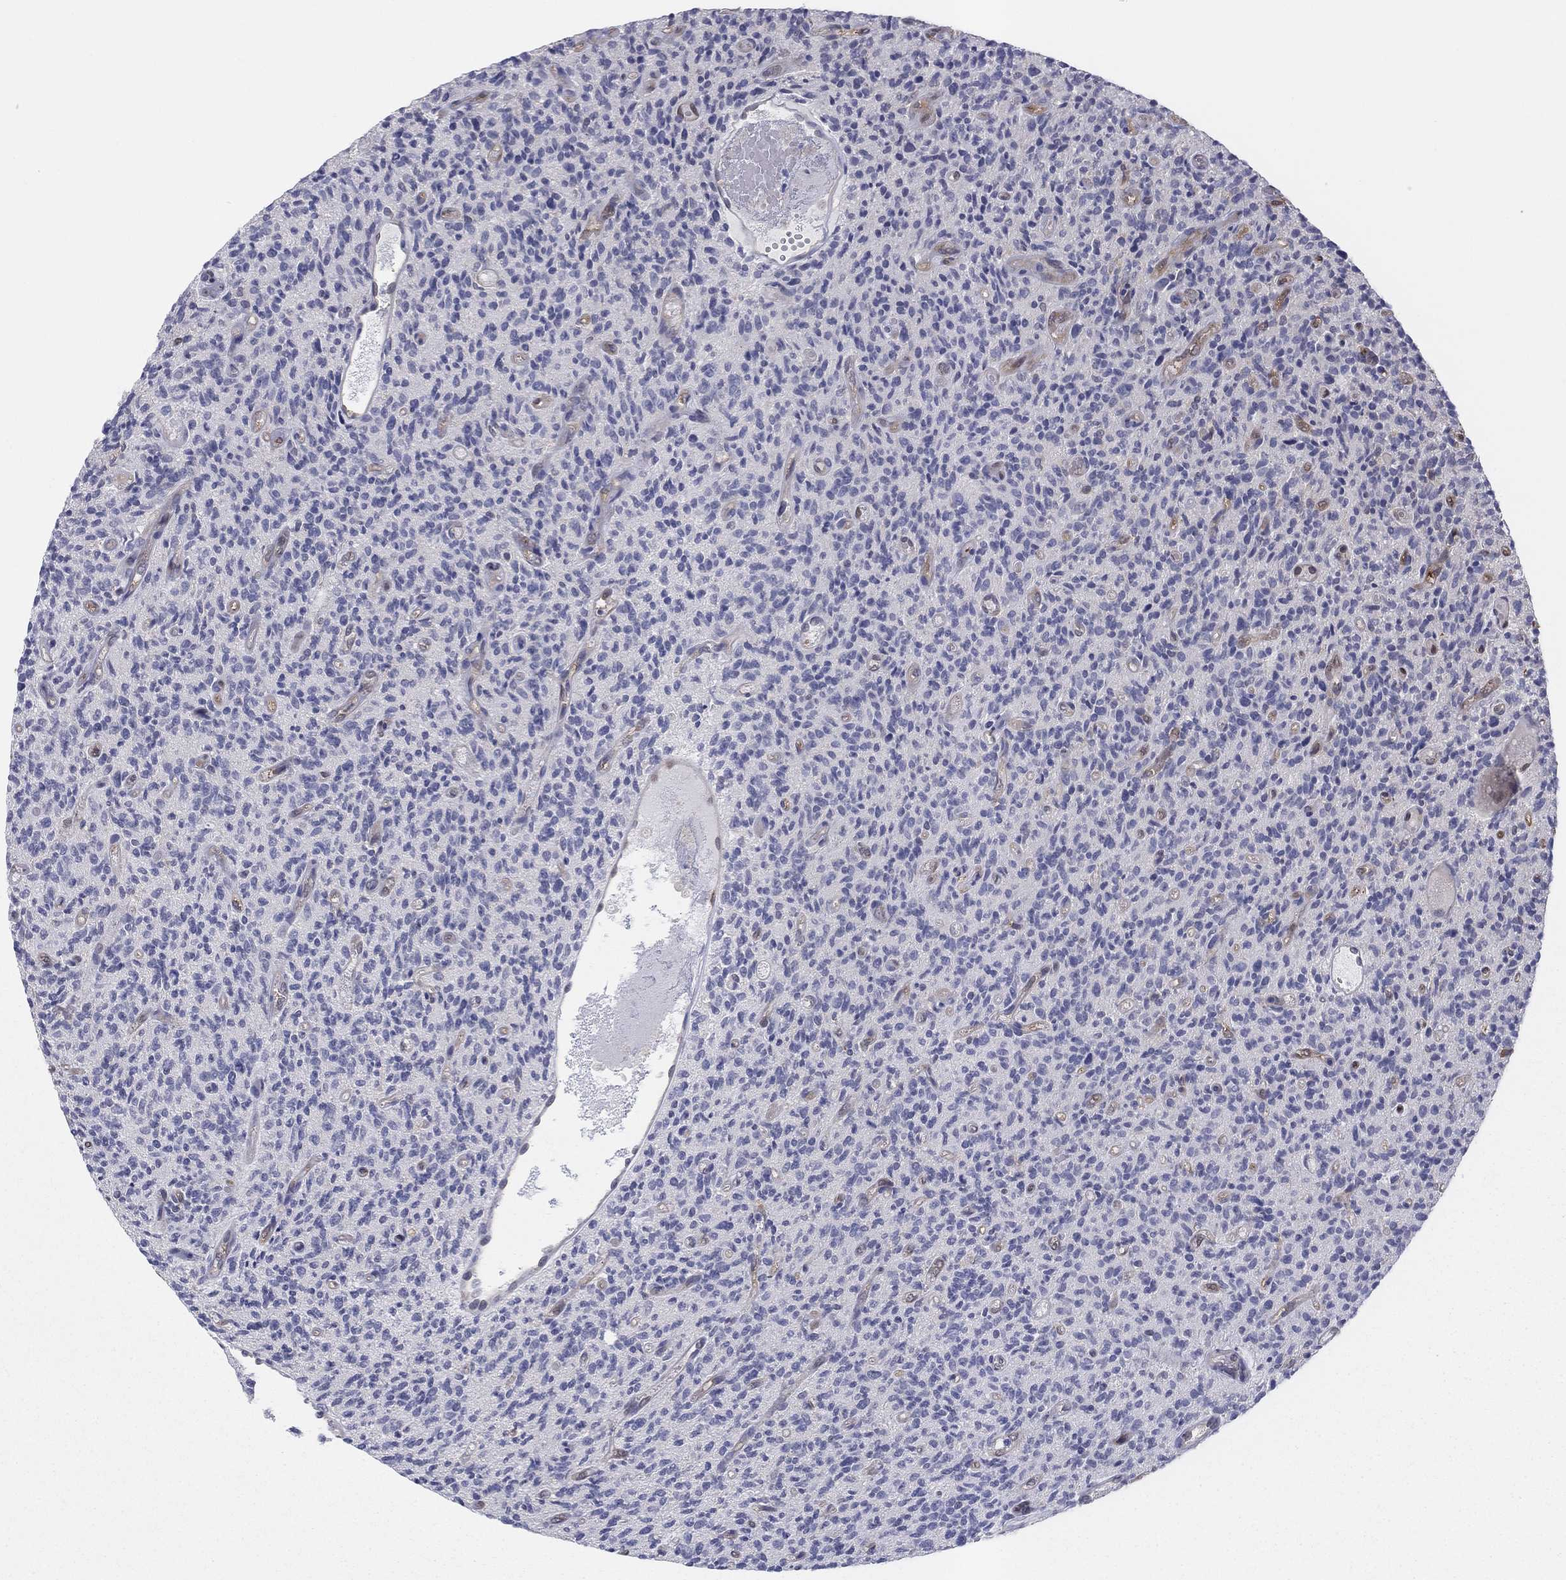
{"staining": {"intensity": "strong", "quantity": "<25%", "location": "cytoplasmic/membranous"}, "tissue": "glioma", "cell_type": "Tumor cells", "image_type": "cancer", "snomed": [{"axis": "morphology", "description": "Glioma, malignant, High grade"}, {"axis": "topography", "description": "Brain"}], "caption": "Malignant high-grade glioma was stained to show a protein in brown. There is medium levels of strong cytoplasmic/membranous positivity in approximately <25% of tumor cells. (DAB (3,3'-diaminobenzidine) IHC with brightfield microscopy, high magnification).", "gene": "PDXK", "patient": {"sex": "male", "age": 64}}